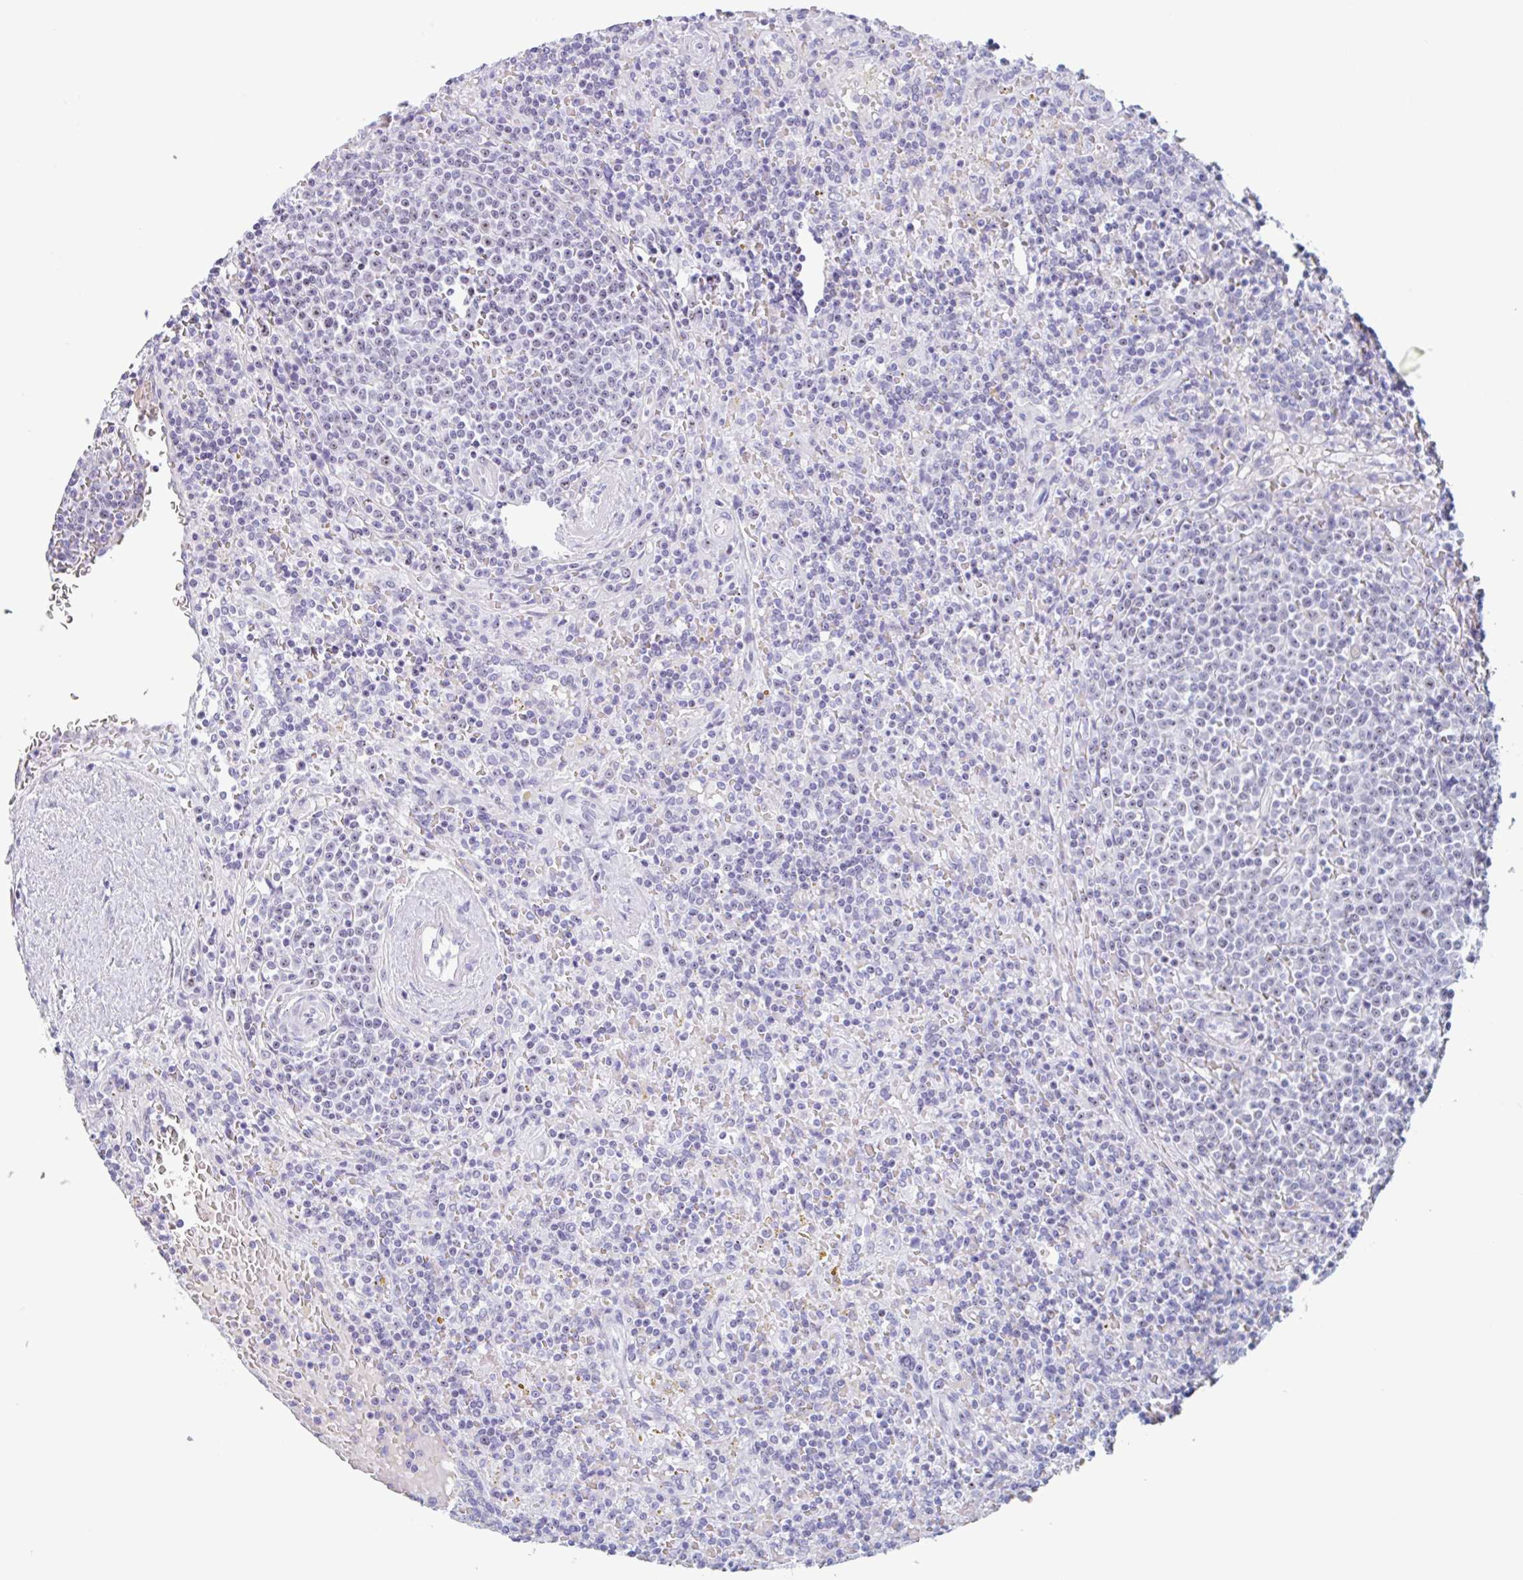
{"staining": {"intensity": "negative", "quantity": "none", "location": "none"}, "tissue": "lymphoma", "cell_type": "Tumor cells", "image_type": "cancer", "snomed": [{"axis": "morphology", "description": "Malignant lymphoma, non-Hodgkin's type, Low grade"}, {"axis": "topography", "description": "Spleen"}], "caption": "Tumor cells show no significant protein staining in malignant lymphoma, non-Hodgkin's type (low-grade).", "gene": "LENG9", "patient": {"sex": "male", "age": 67}}